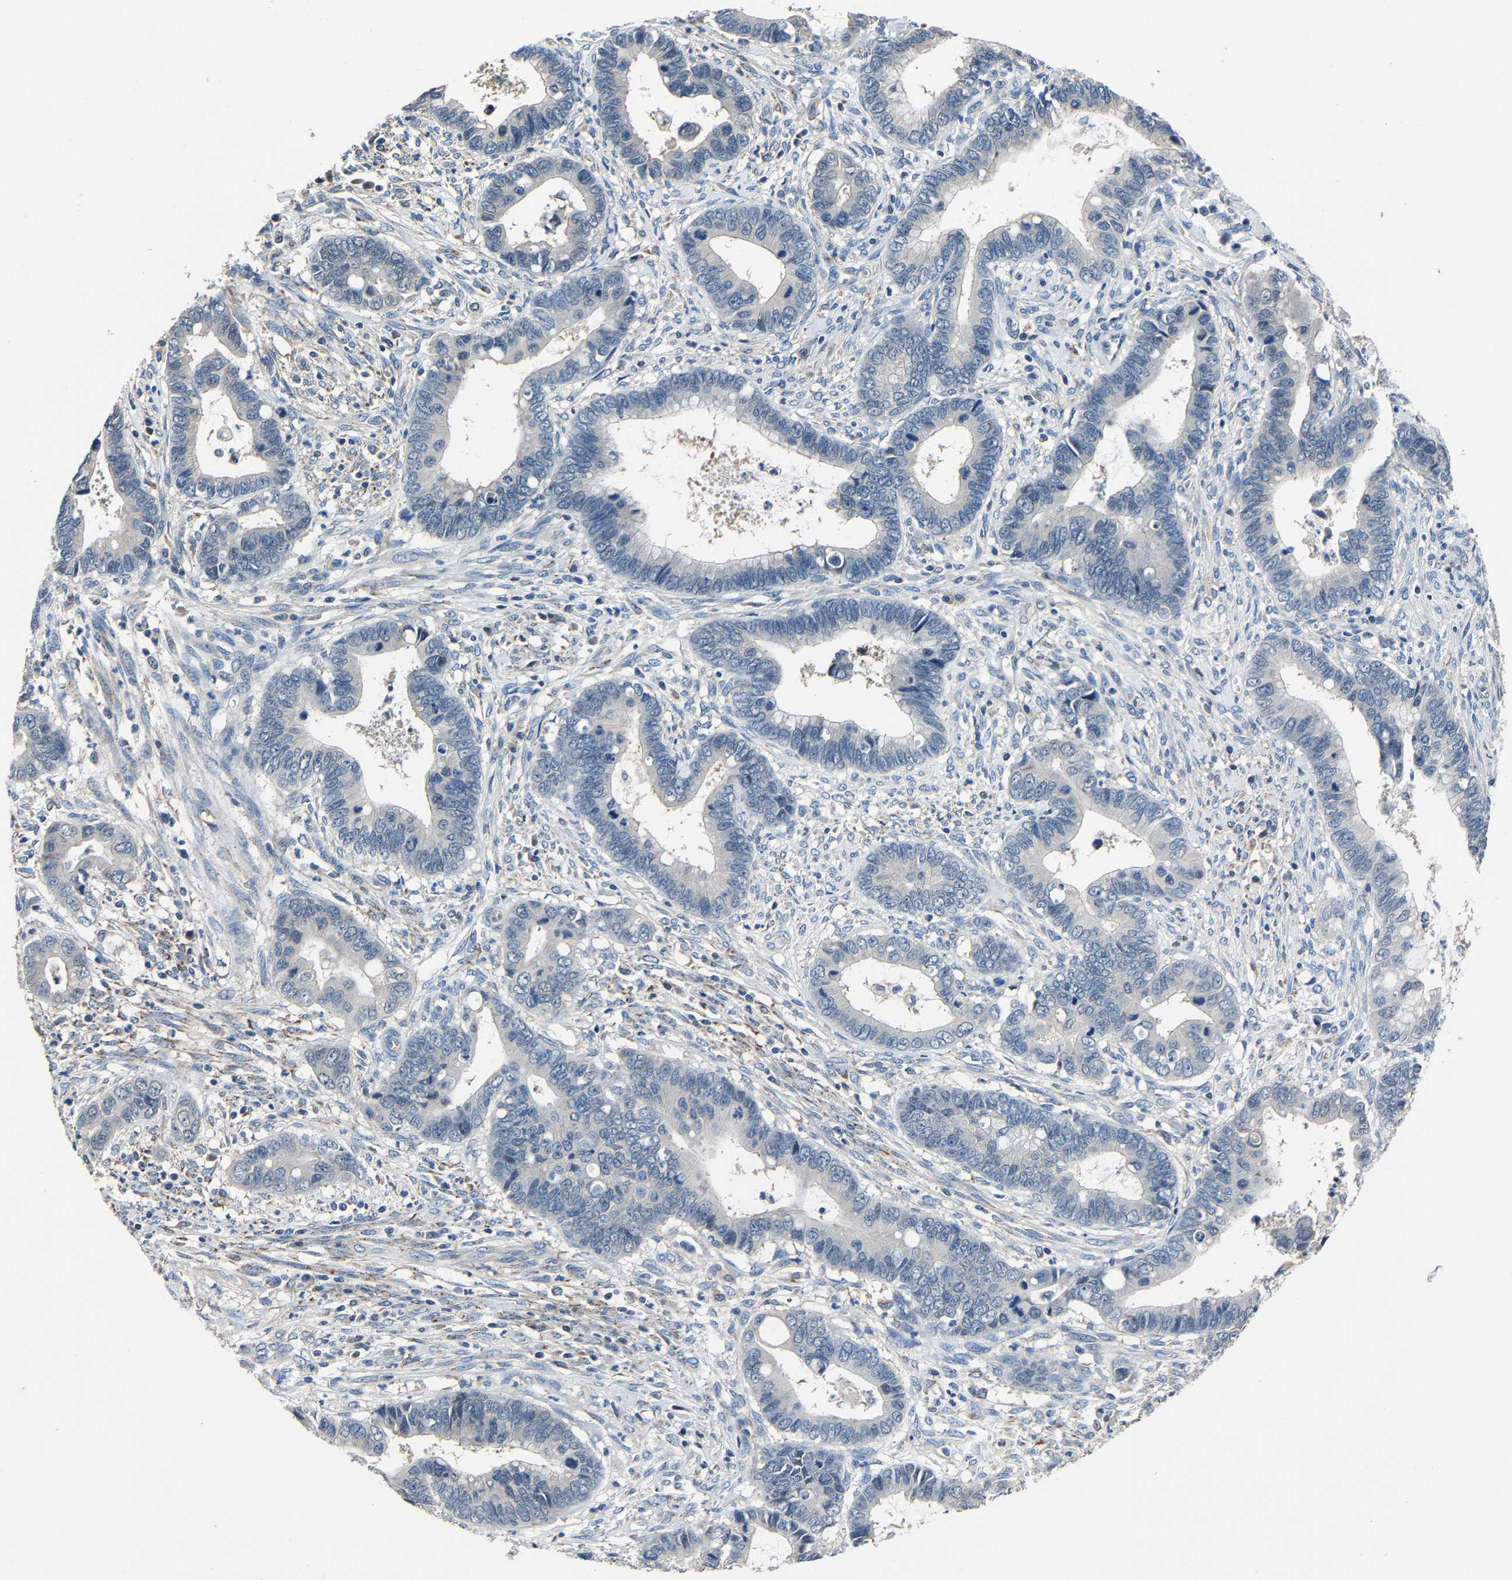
{"staining": {"intensity": "negative", "quantity": "none", "location": "none"}, "tissue": "cervical cancer", "cell_type": "Tumor cells", "image_type": "cancer", "snomed": [{"axis": "morphology", "description": "Adenocarcinoma, NOS"}, {"axis": "topography", "description": "Cervix"}], "caption": "Tumor cells are negative for protein expression in human adenocarcinoma (cervical).", "gene": "STRBP", "patient": {"sex": "female", "age": 44}}